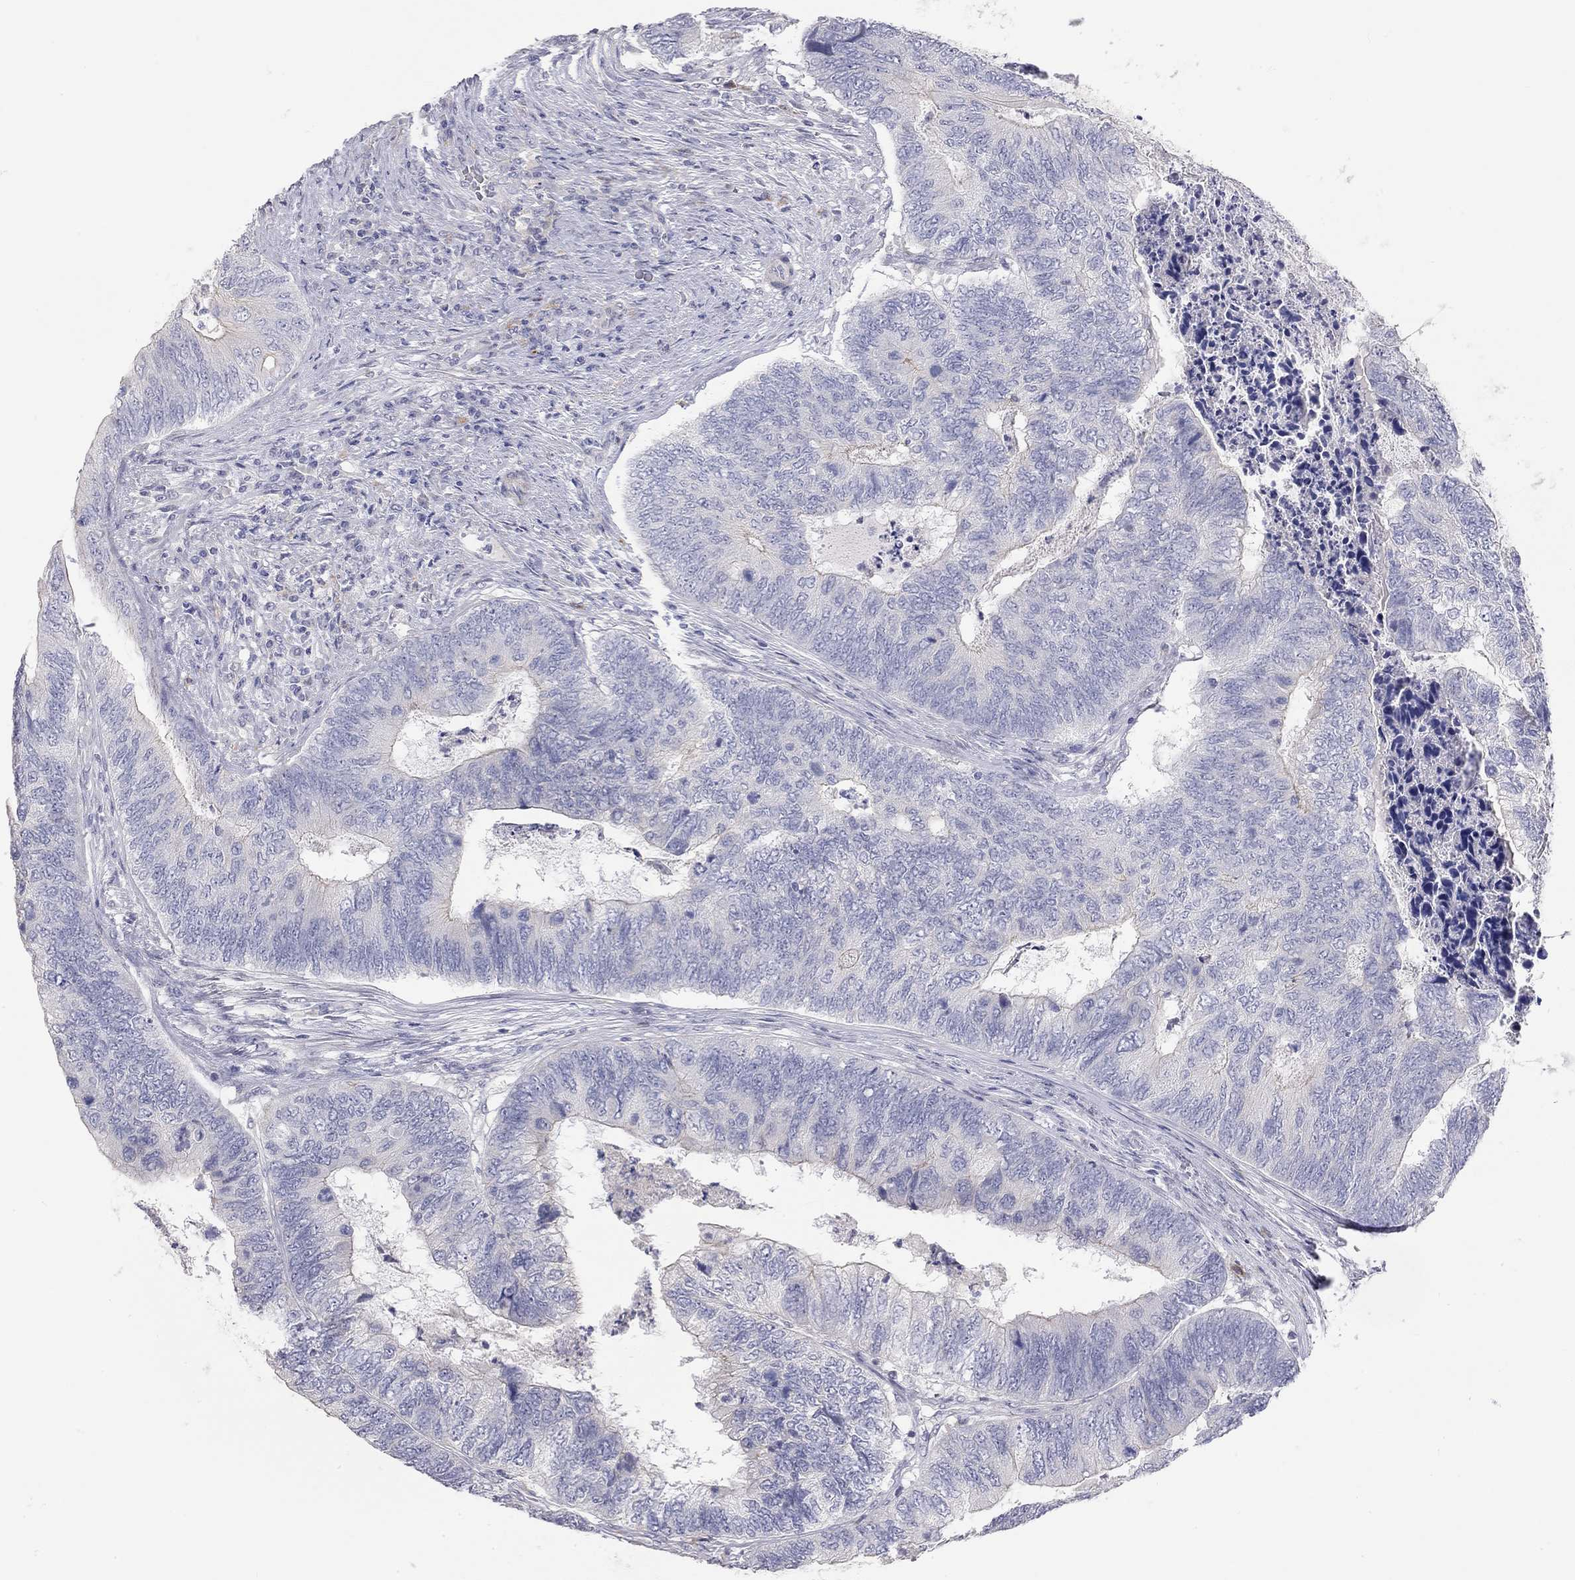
{"staining": {"intensity": "negative", "quantity": "none", "location": "none"}, "tissue": "colorectal cancer", "cell_type": "Tumor cells", "image_type": "cancer", "snomed": [{"axis": "morphology", "description": "Adenocarcinoma, NOS"}, {"axis": "topography", "description": "Colon"}], "caption": "IHC histopathology image of human colorectal cancer (adenocarcinoma) stained for a protein (brown), which reveals no positivity in tumor cells.", "gene": "PAPSS2", "patient": {"sex": "female", "age": 67}}